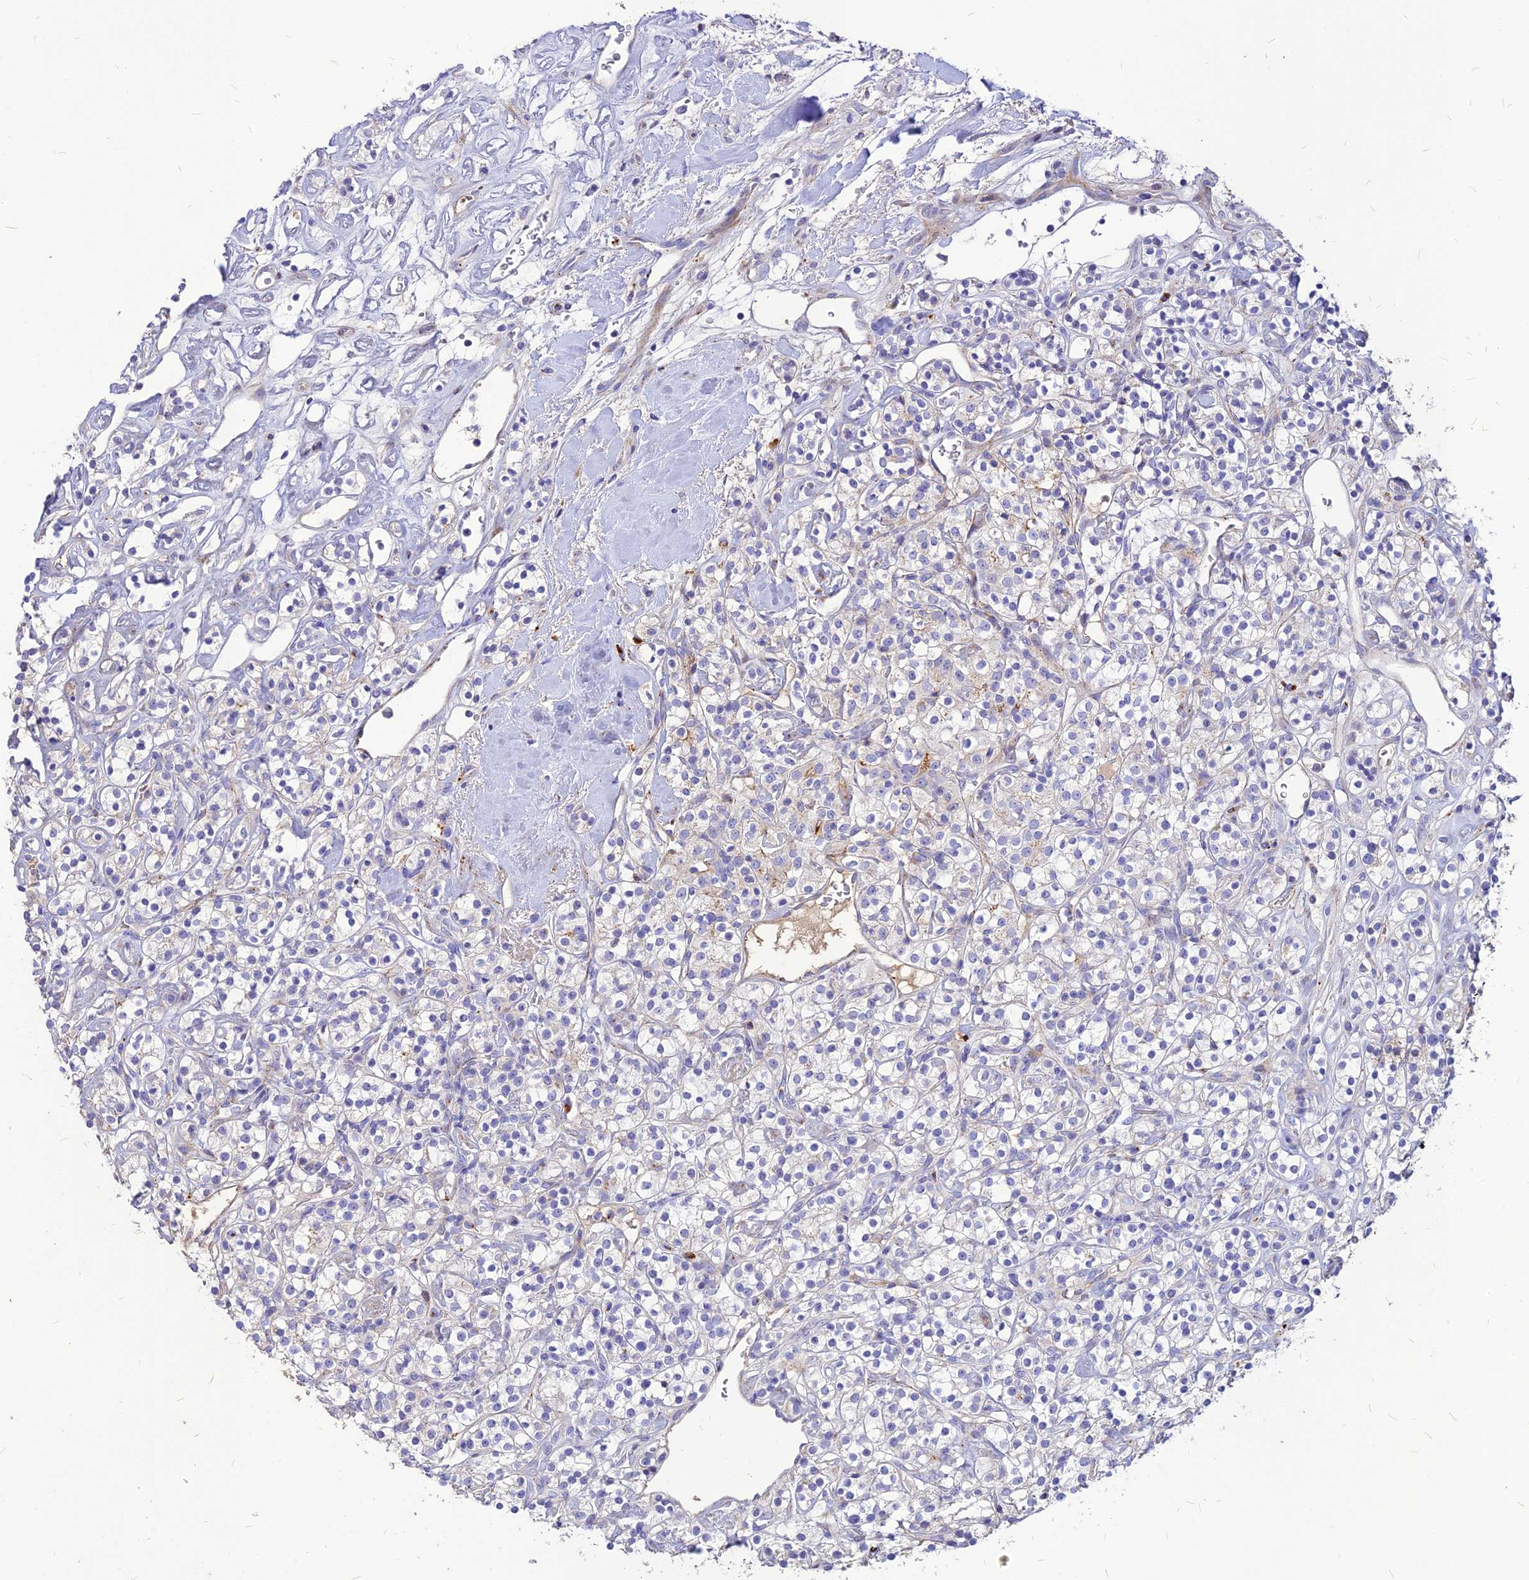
{"staining": {"intensity": "negative", "quantity": "none", "location": "none"}, "tissue": "renal cancer", "cell_type": "Tumor cells", "image_type": "cancer", "snomed": [{"axis": "morphology", "description": "Adenocarcinoma, NOS"}, {"axis": "topography", "description": "Kidney"}], "caption": "Immunohistochemical staining of human renal cancer displays no significant staining in tumor cells. (Stains: DAB (3,3'-diaminobenzidine) immunohistochemistry with hematoxylin counter stain, Microscopy: brightfield microscopy at high magnification).", "gene": "RIMOC1", "patient": {"sex": "male", "age": 77}}